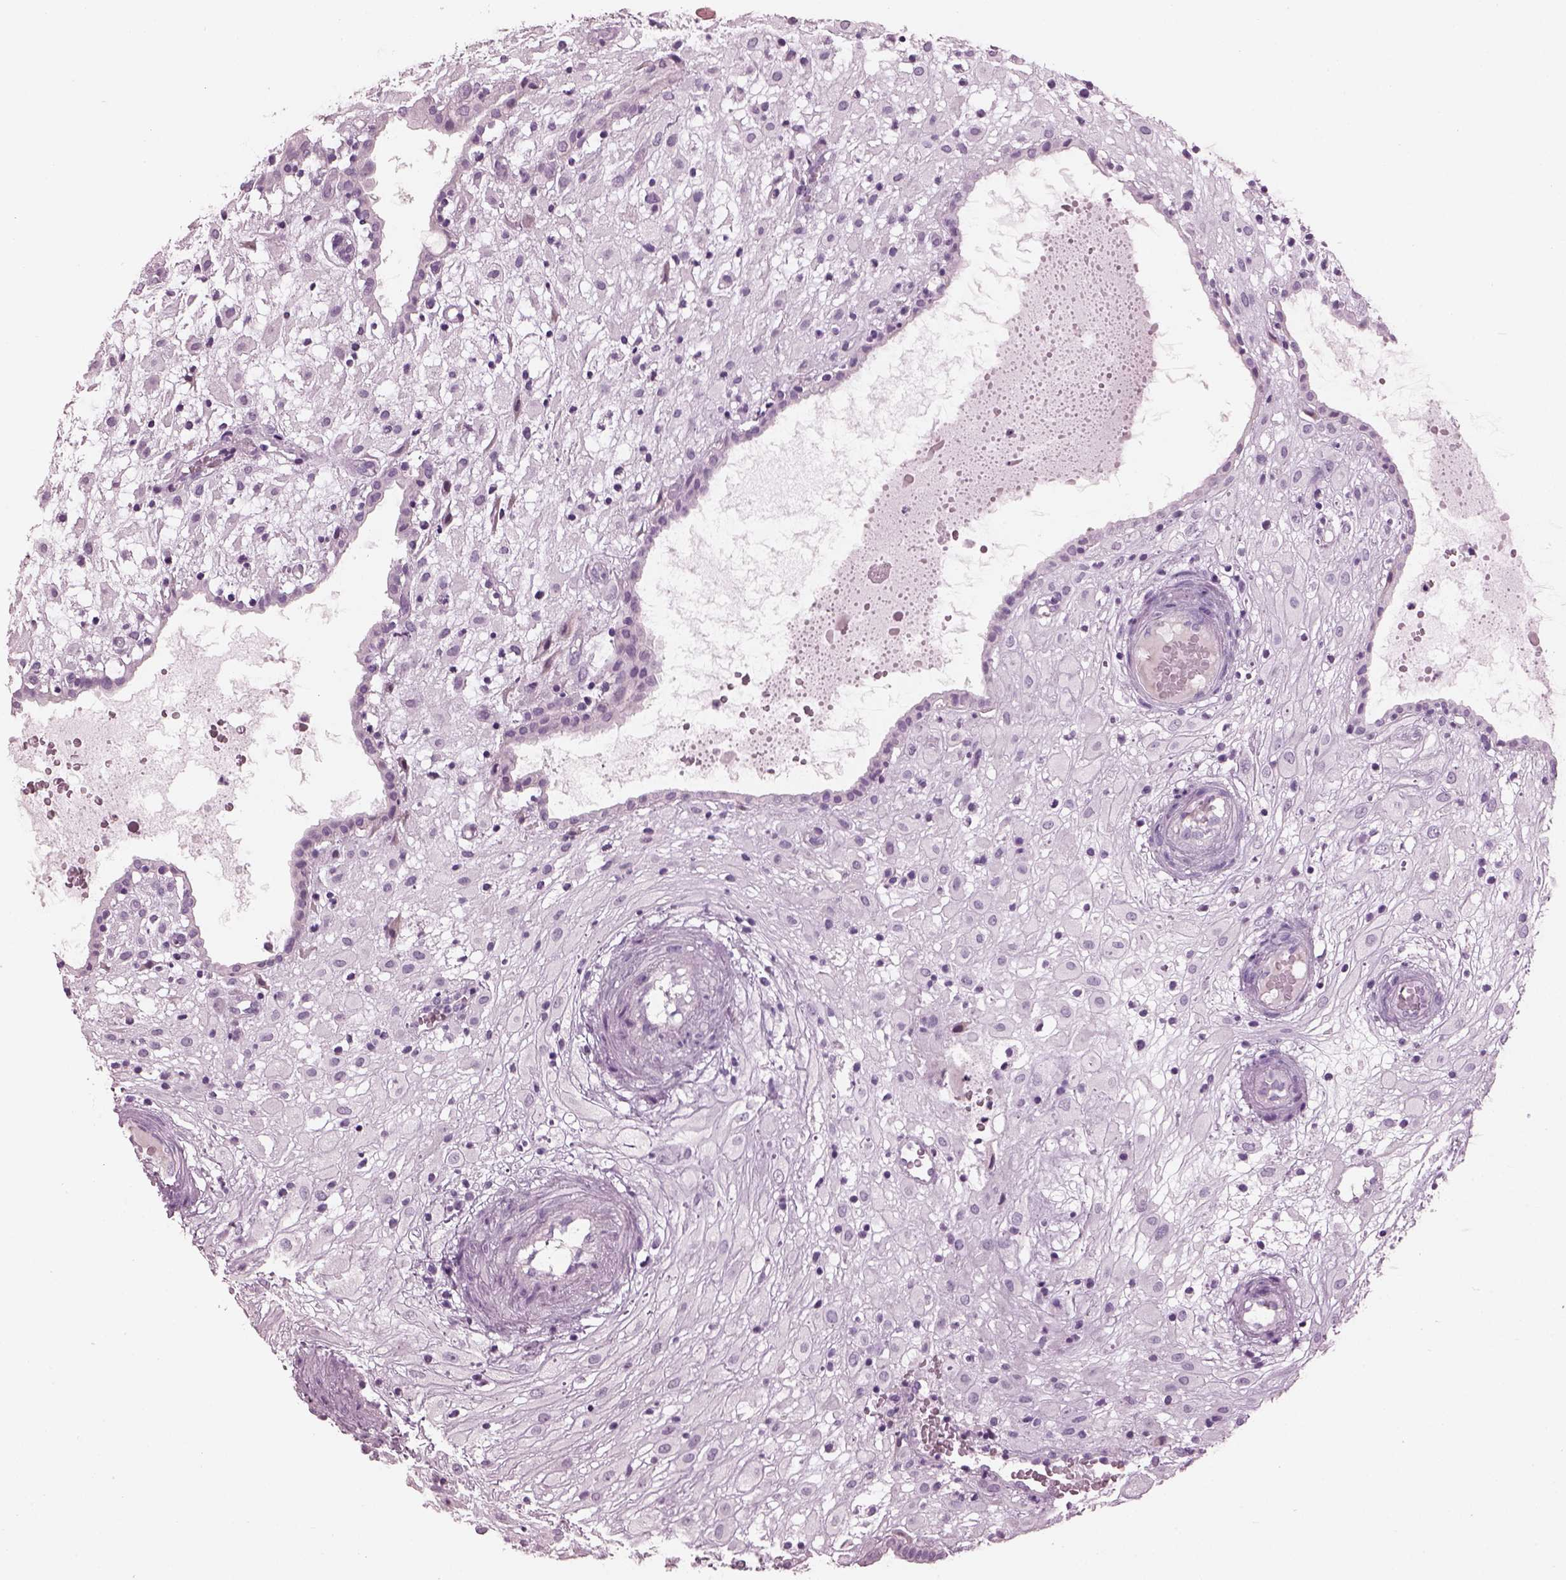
{"staining": {"intensity": "negative", "quantity": "none", "location": "none"}, "tissue": "placenta", "cell_type": "Decidual cells", "image_type": "normal", "snomed": [{"axis": "morphology", "description": "Normal tissue, NOS"}, {"axis": "topography", "description": "Placenta"}], "caption": "Immunohistochemistry (IHC) photomicrograph of unremarkable placenta: human placenta stained with DAB displays no significant protein positivity in decidual cells.", "gene": "HYDIN", "patient": {"sex": "female", "age": 24}}